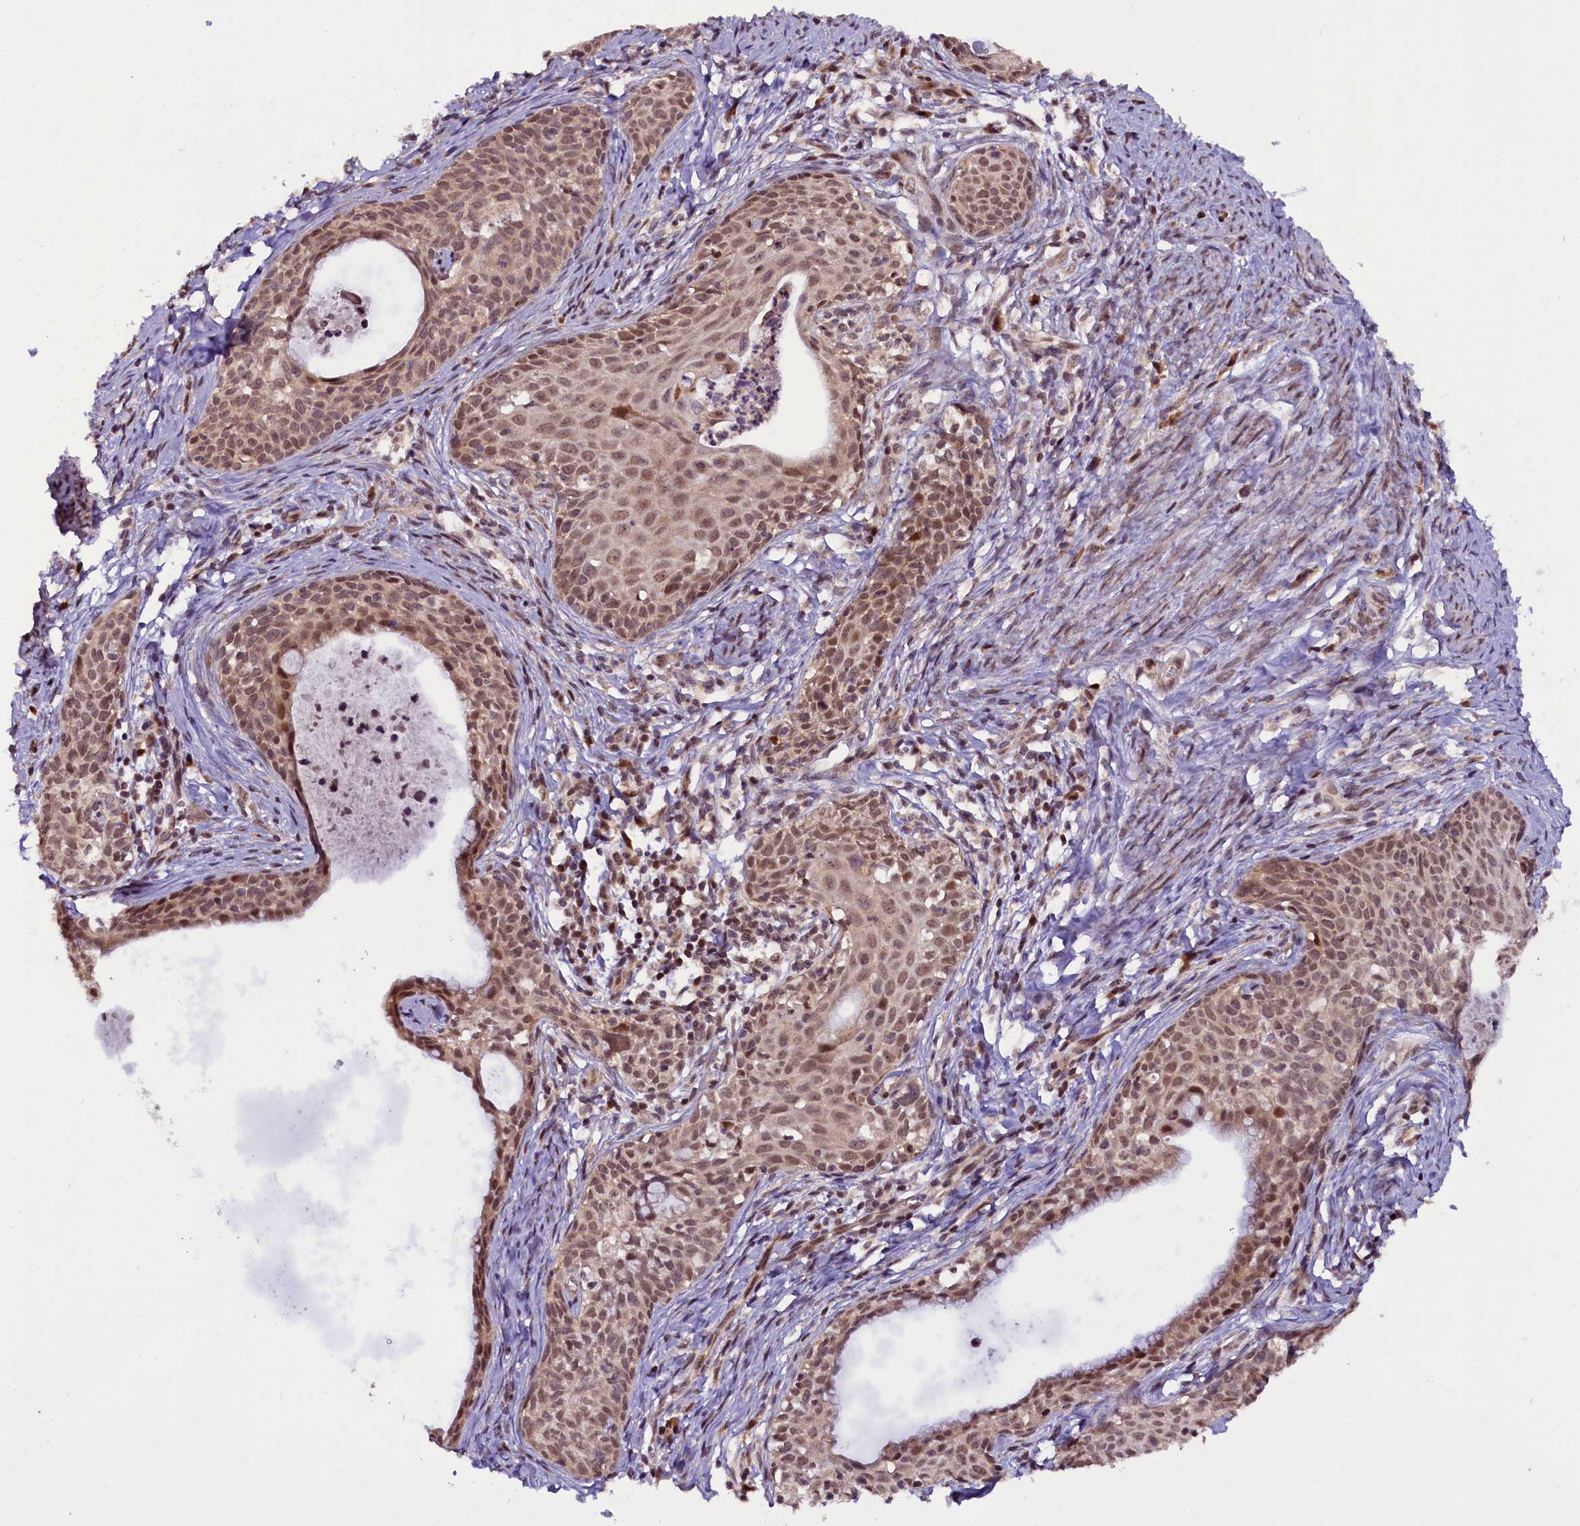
{"staining": {"intensity": "moderate", "quantity": ">75%", "location": "nuclear"}, "tissue": "cervical cancer", "cell_type": "Tumor cells", "image_type": "cancer", "snomed": [{"axis": "morphology", "description": "Squamous cell carcinoma, NOS"}, {"axis": "topography", "description": "Cervix"}], "caption": "High-power microscopy captured an immunohistochemistry (IHC) micrograph of squamous cell carcinoma (cervical), revealing moderate nuclear expression in approximately >75% of tumor cells.", "gene": "RPUSD2", "patient": {"sex": "female", "age": 52}}